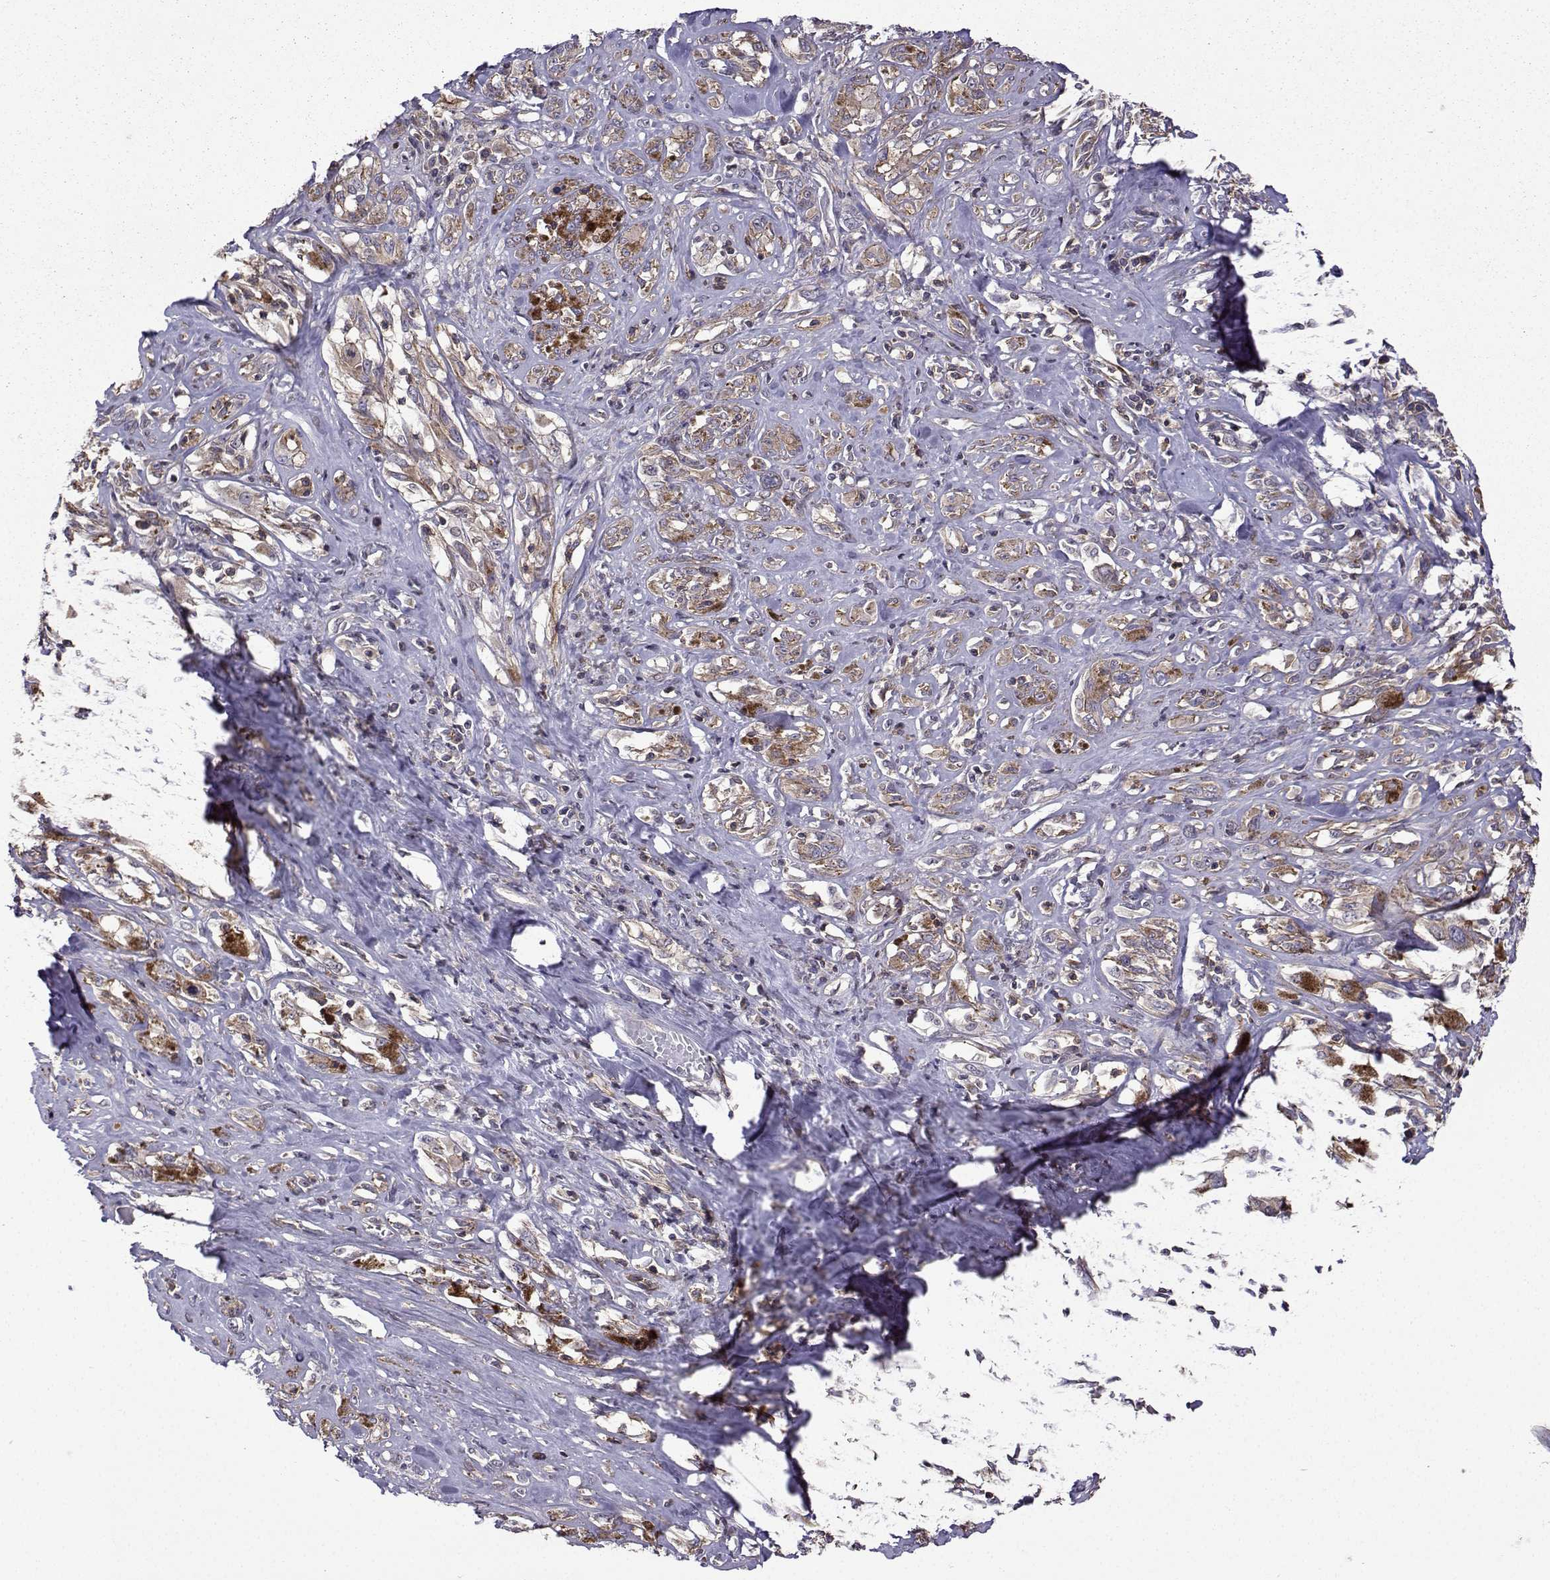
{"staining": {"intensity": "moderate", "quantity": "<25%", "location": "cytoplasmic/membranous"}, "tissue": "melanoma", "cell_type": "Tumor cells", "image_type": "cancer", "snomed": [{"axis": "morphology", "description": "Malignant melanoma, NOS"}, {"axis": "topography", "description": "Skin"}], "caption": "The micrograph demonstrates staining of malignant melanoma, revealing moderate cytoplasmic/membranous protein staining (brown color) within tumor cells.", "gene": "ITGB8", "patient": {"sex": "female", "age": 91}}